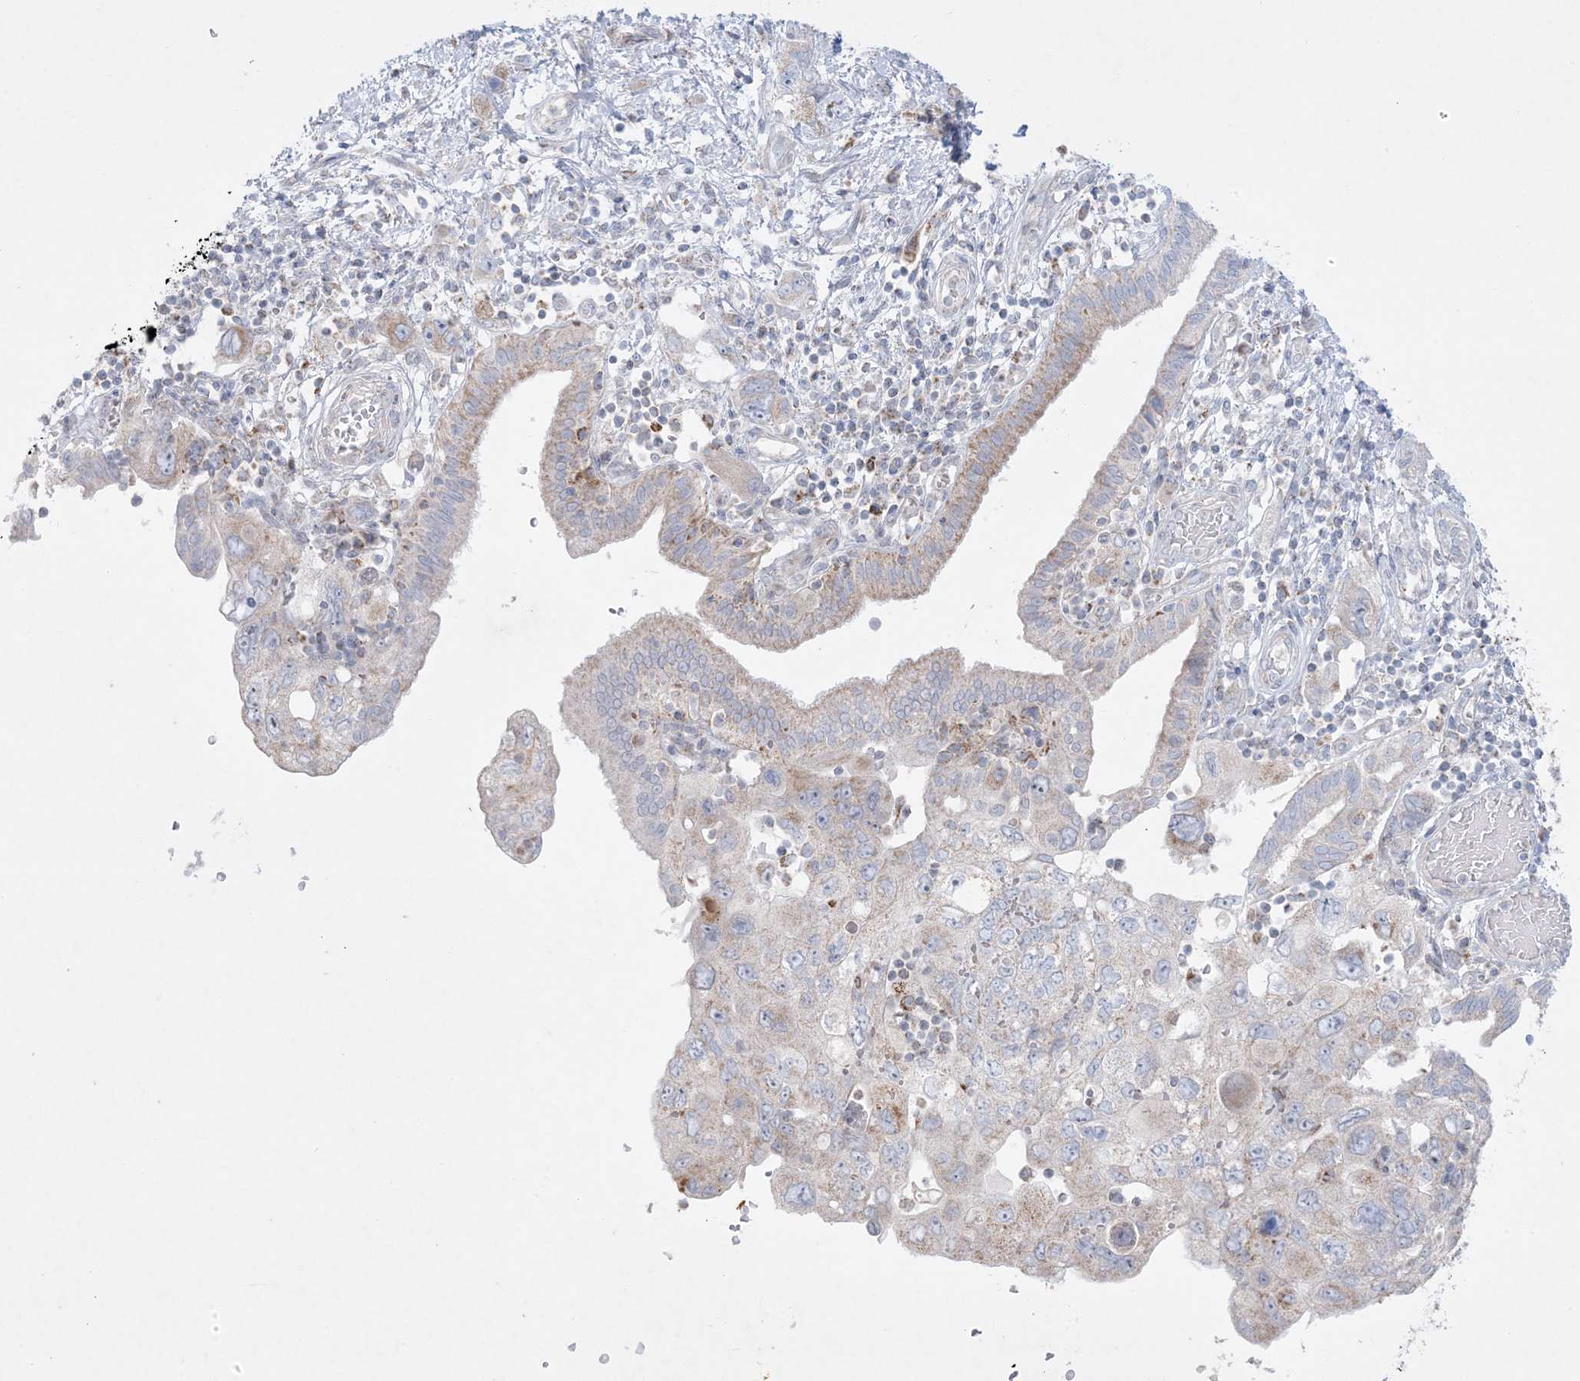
{"staining": {"intensity": "weak", "quantity": "<25%", "location": "cytoplasmic/membranous"}, "tissue": "pancreatic cancer", "cell_type": "Tumor cells", "image_type": "cancer", "snomed": [{"axis": "morphology", "description": "Adenocarcinoma, NOS"}, {"axis": "topography", "description": "Pancreas"}], "caption": "Immunohistochemistry (IHC) of human pancreatic adenocarcinoma displays no expression in tumor cells.", "gene": "KCTD6", "patient": {"sex": "female", "age": 73}}